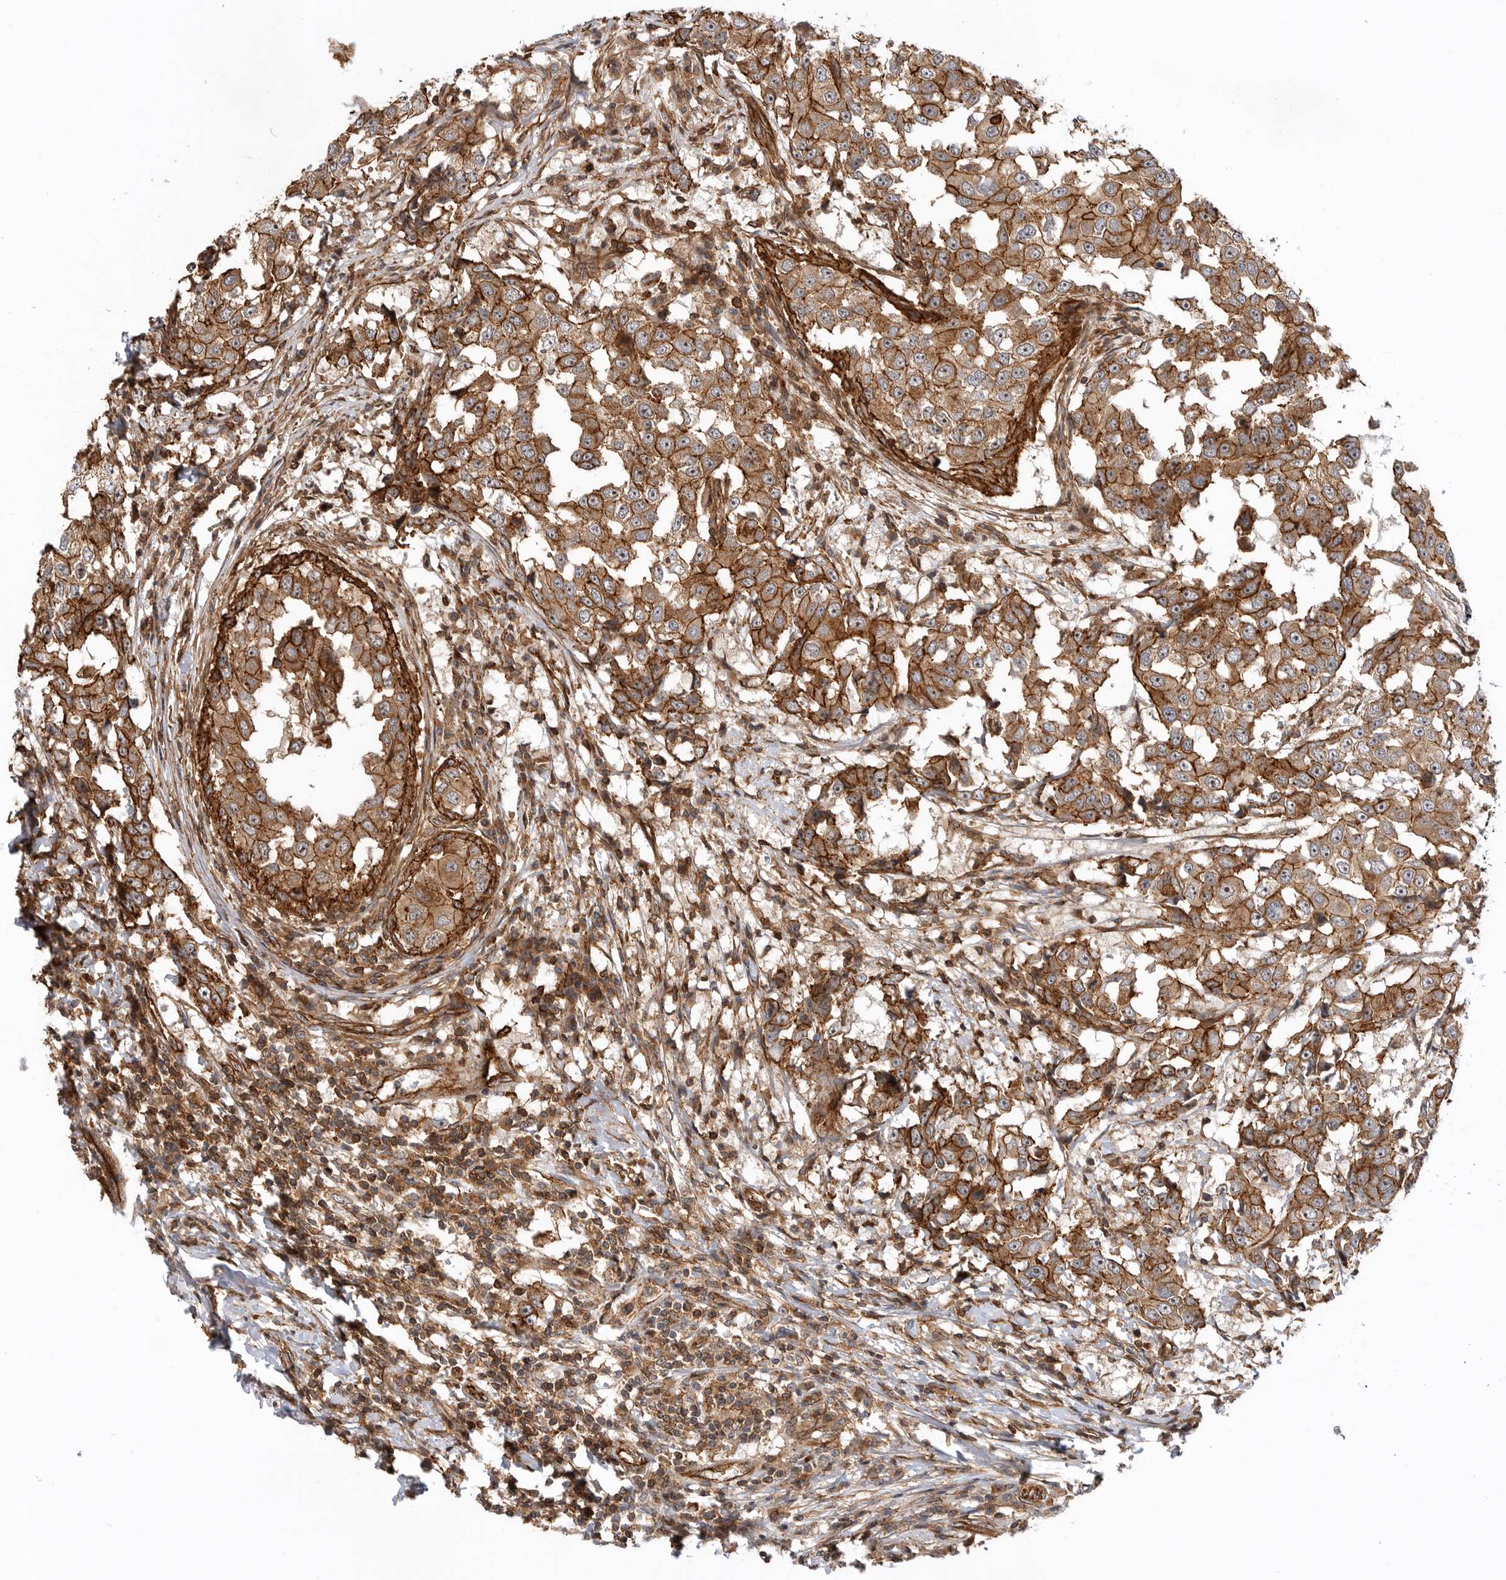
{"staining": {"intensity": "strong", "quantity": ">75%", "location": "cytoplasmic/membranous,nuclear"}, "tissue": "breast cancer", "cell_type": "Tumor cells", "image_type": "cancer", "snomed": [{"axis": "morphology", "description": "Duct carcinoma"}, {"axis": "topography", "description": "Breast"}], "caption": "This is an image of immunohistochemistry staining of breast cancer, which shows strong positivity in the cytoplasmic/membranous and nuclear of tumor cells.", "gene": "GPATCH2", "patient": {"sex": "female", "age": 27}}